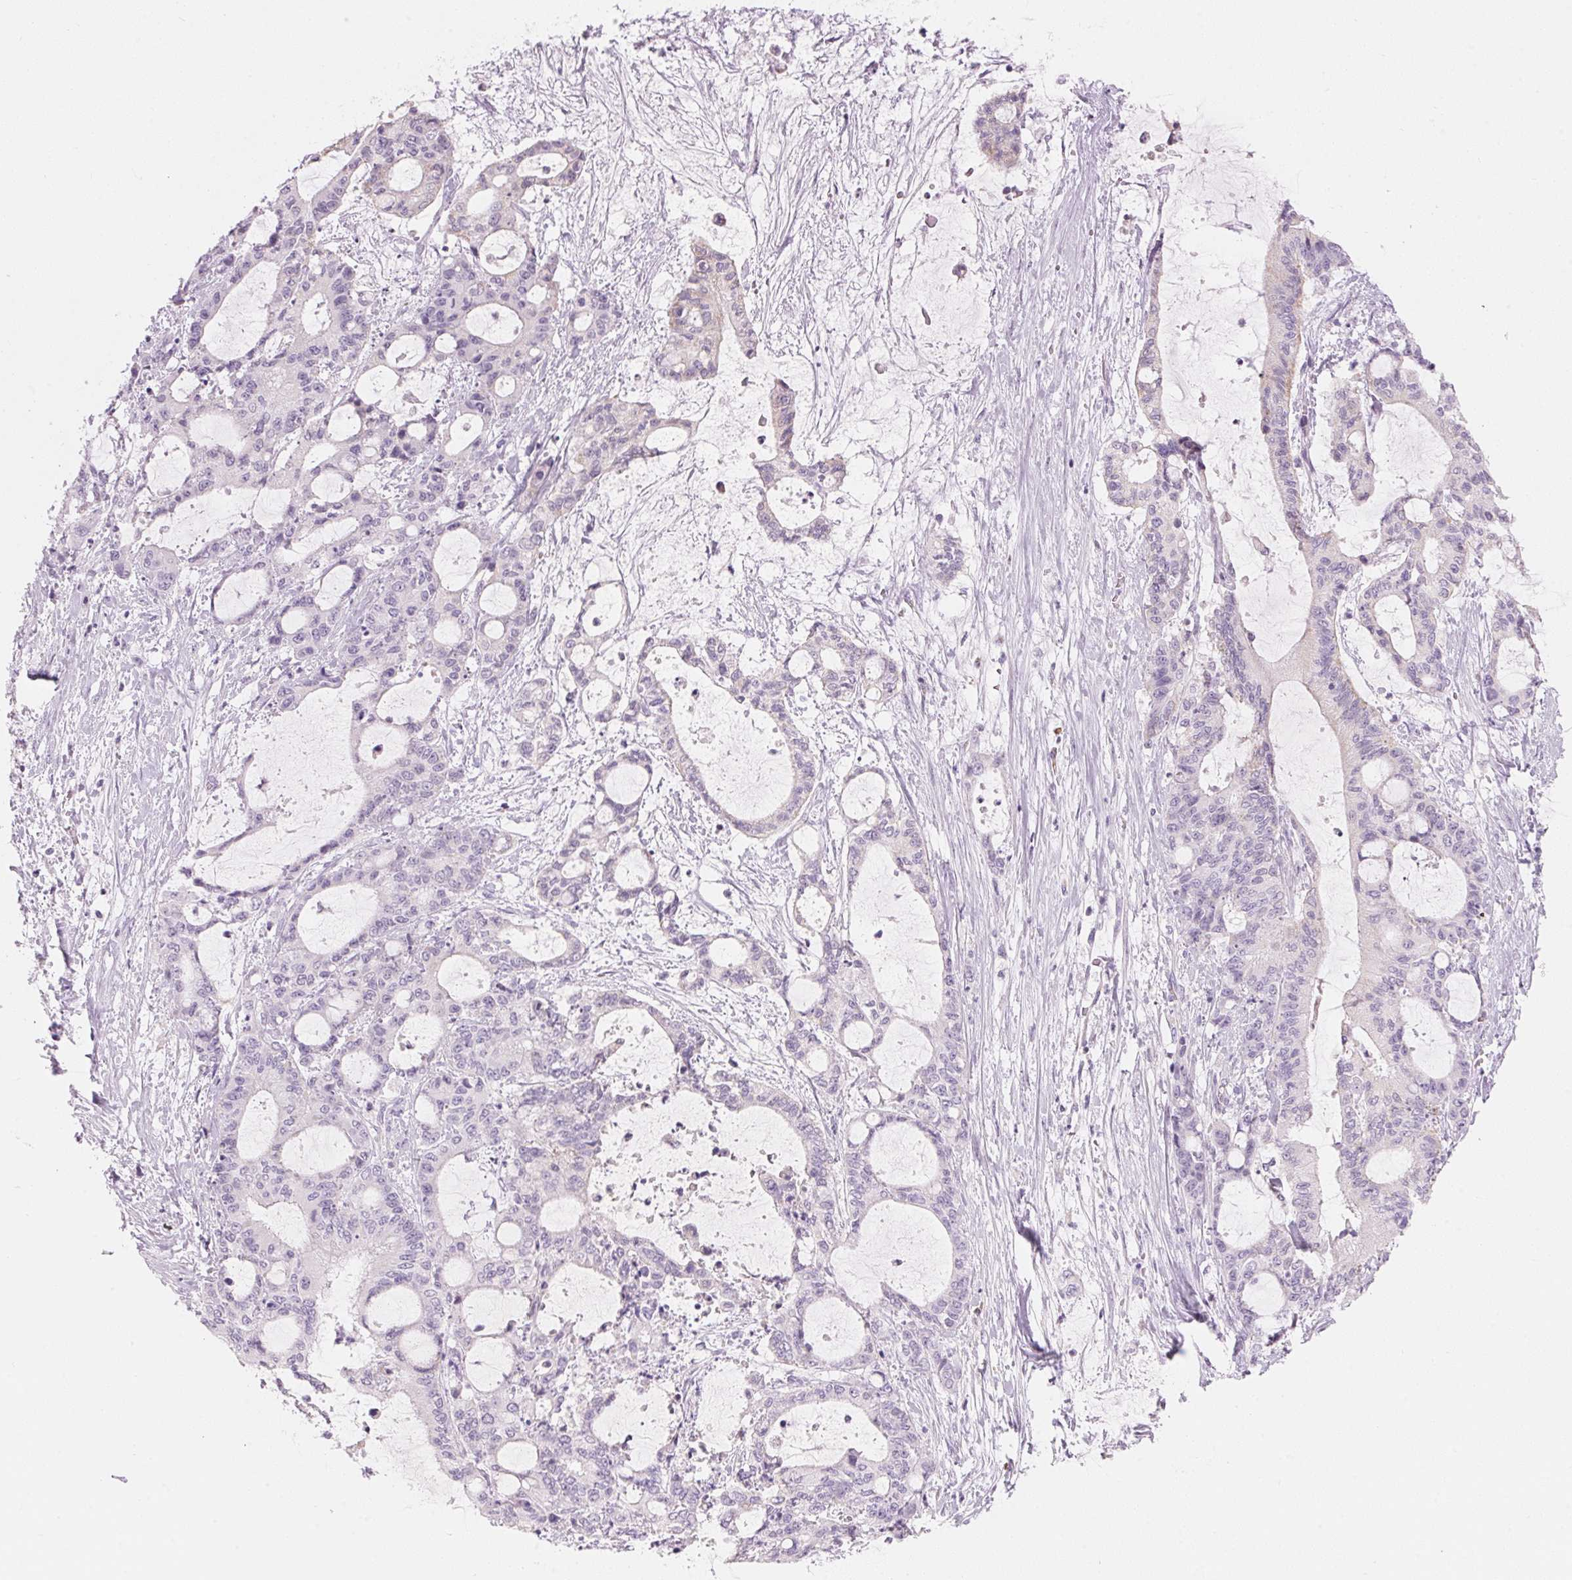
{"staining": {"intensity": "negative", "quantity": "none", "location": "none"}, "tissue": "liver cancer", "cell_type": "Tumor cells", "image_type": "cancer", "snomed": [{"axis": "morphology", "description": "Normal tissue, NOS"}, {"axis": "morphology", "description": "Cholangiocarcinoma"}, {"axis": "topography", "description": "Liver"}, {"axis": "topography", "description": "Peripheral nerve tissue"}], "caption": "This is an immunohistochemistry histopathology image of human liver cholangiocarcinoma. There is no positivity in tumor cells.", "gene": "HOXB13", "patient": {"sex": "female", "age": 73}}